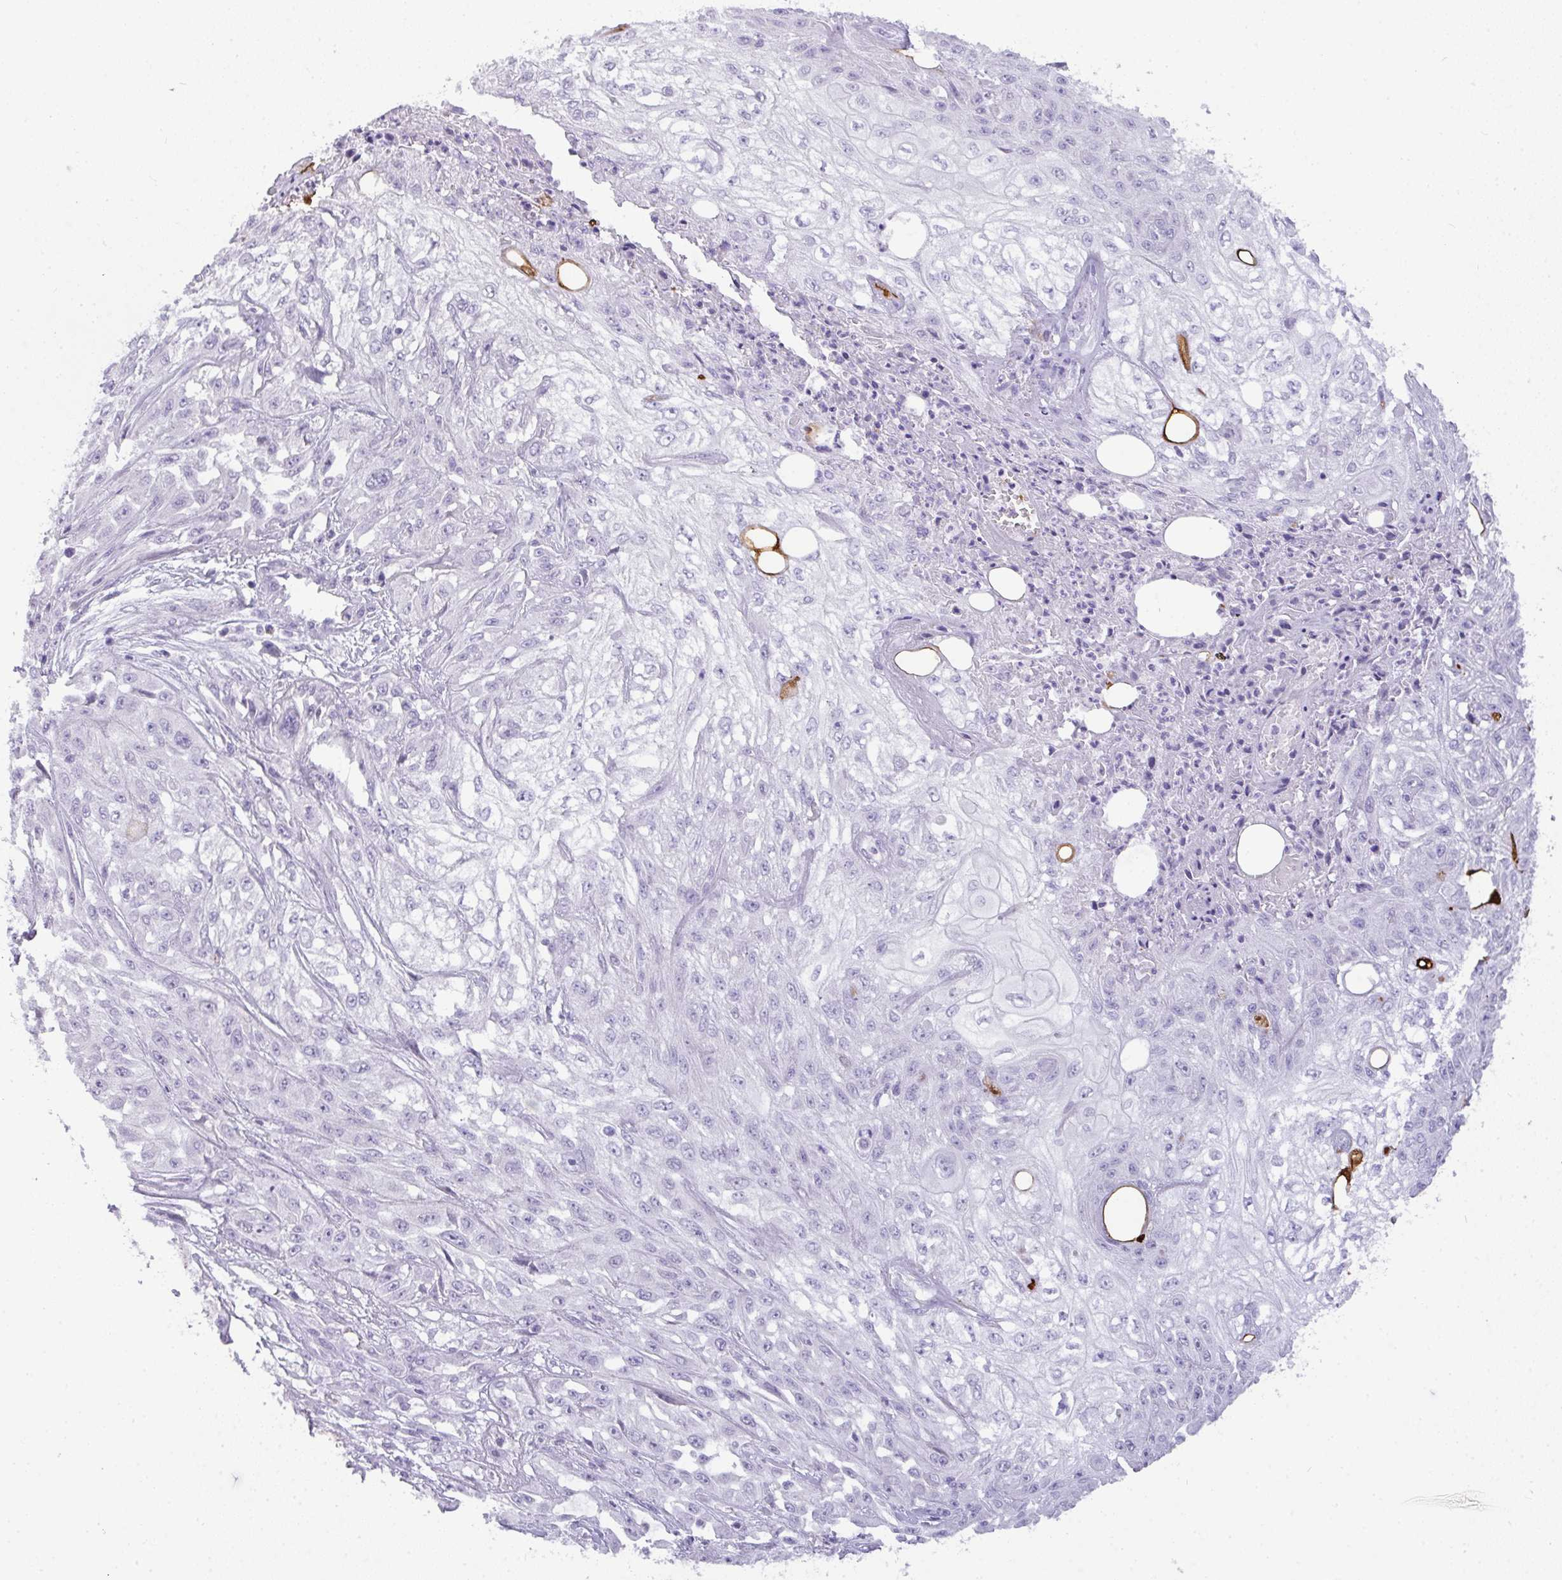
{"staining": {"intensity": "negative", "quantity": "none", "location": "none"}, "tissue": "skin cancer", "cell_type": "Tumor cells", "image_type": "cancer", "snomed": [{"axis": "morphology", "description": "Squamous cell carcinoma, NOS"}, {"axis": "morphology", "description": "Squamous cell carcinoma, metastatic, NOS"}, {"axis": "topography", "description": "Skin"}, {"axis": "topography", "description": "Lymph node"}], "caption": "Skin cancer (metastatic squamous cell carcinoma) was stained to show a protein in brown. There is no significant expression in tumor cells.", "gene": "LIPE", "patient": {"sex": "male", "age": 75}}